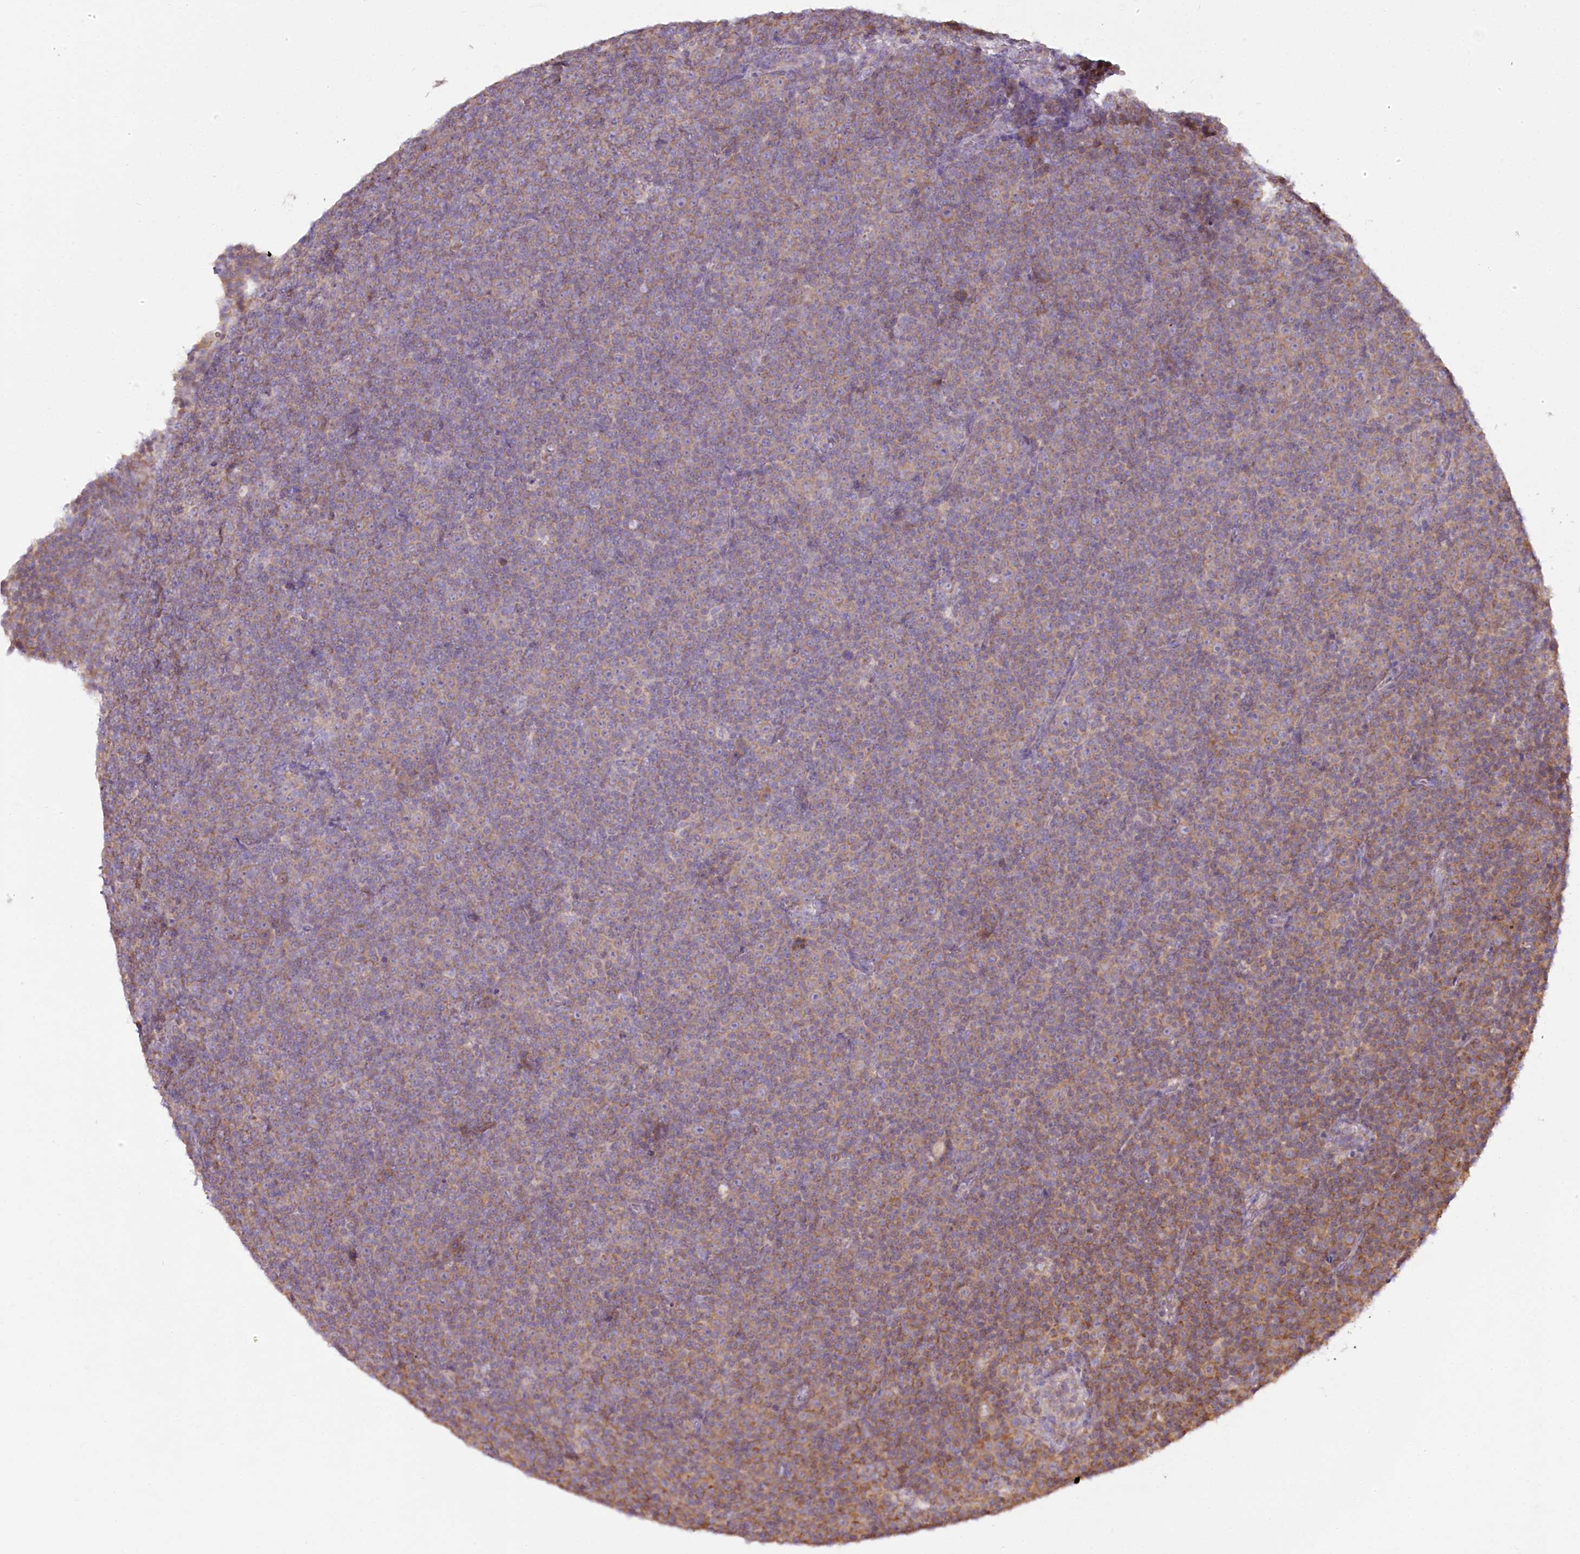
{"staining": {"intensity": "weak", "quantity": "25%-75%", "location": "cytoplasmic/membranous"}, "tissue": "lymphoma", "cell_type": "Tumor cells", "image_type": "cancer", "snomed": [{"axis": "morphology", "description": "Malignant lymphoma, non-Hodgkin's type, Low grade"}, {"axis": "topography", "description": "Lymph node"}], "caption": "IHC photomicrograph of neoplastic tissue: low-grade malignant lymphoma, non-Hodgkin's type stained using IHC demonstrates low levels of weak protein expression localized specifically in the cytoplasmic/membranous of tumor cells, appearing as a cytoplasmic/membranous brown color.", "gene": "ACOX2", "patient": {"sex": "female", "age": 67}}